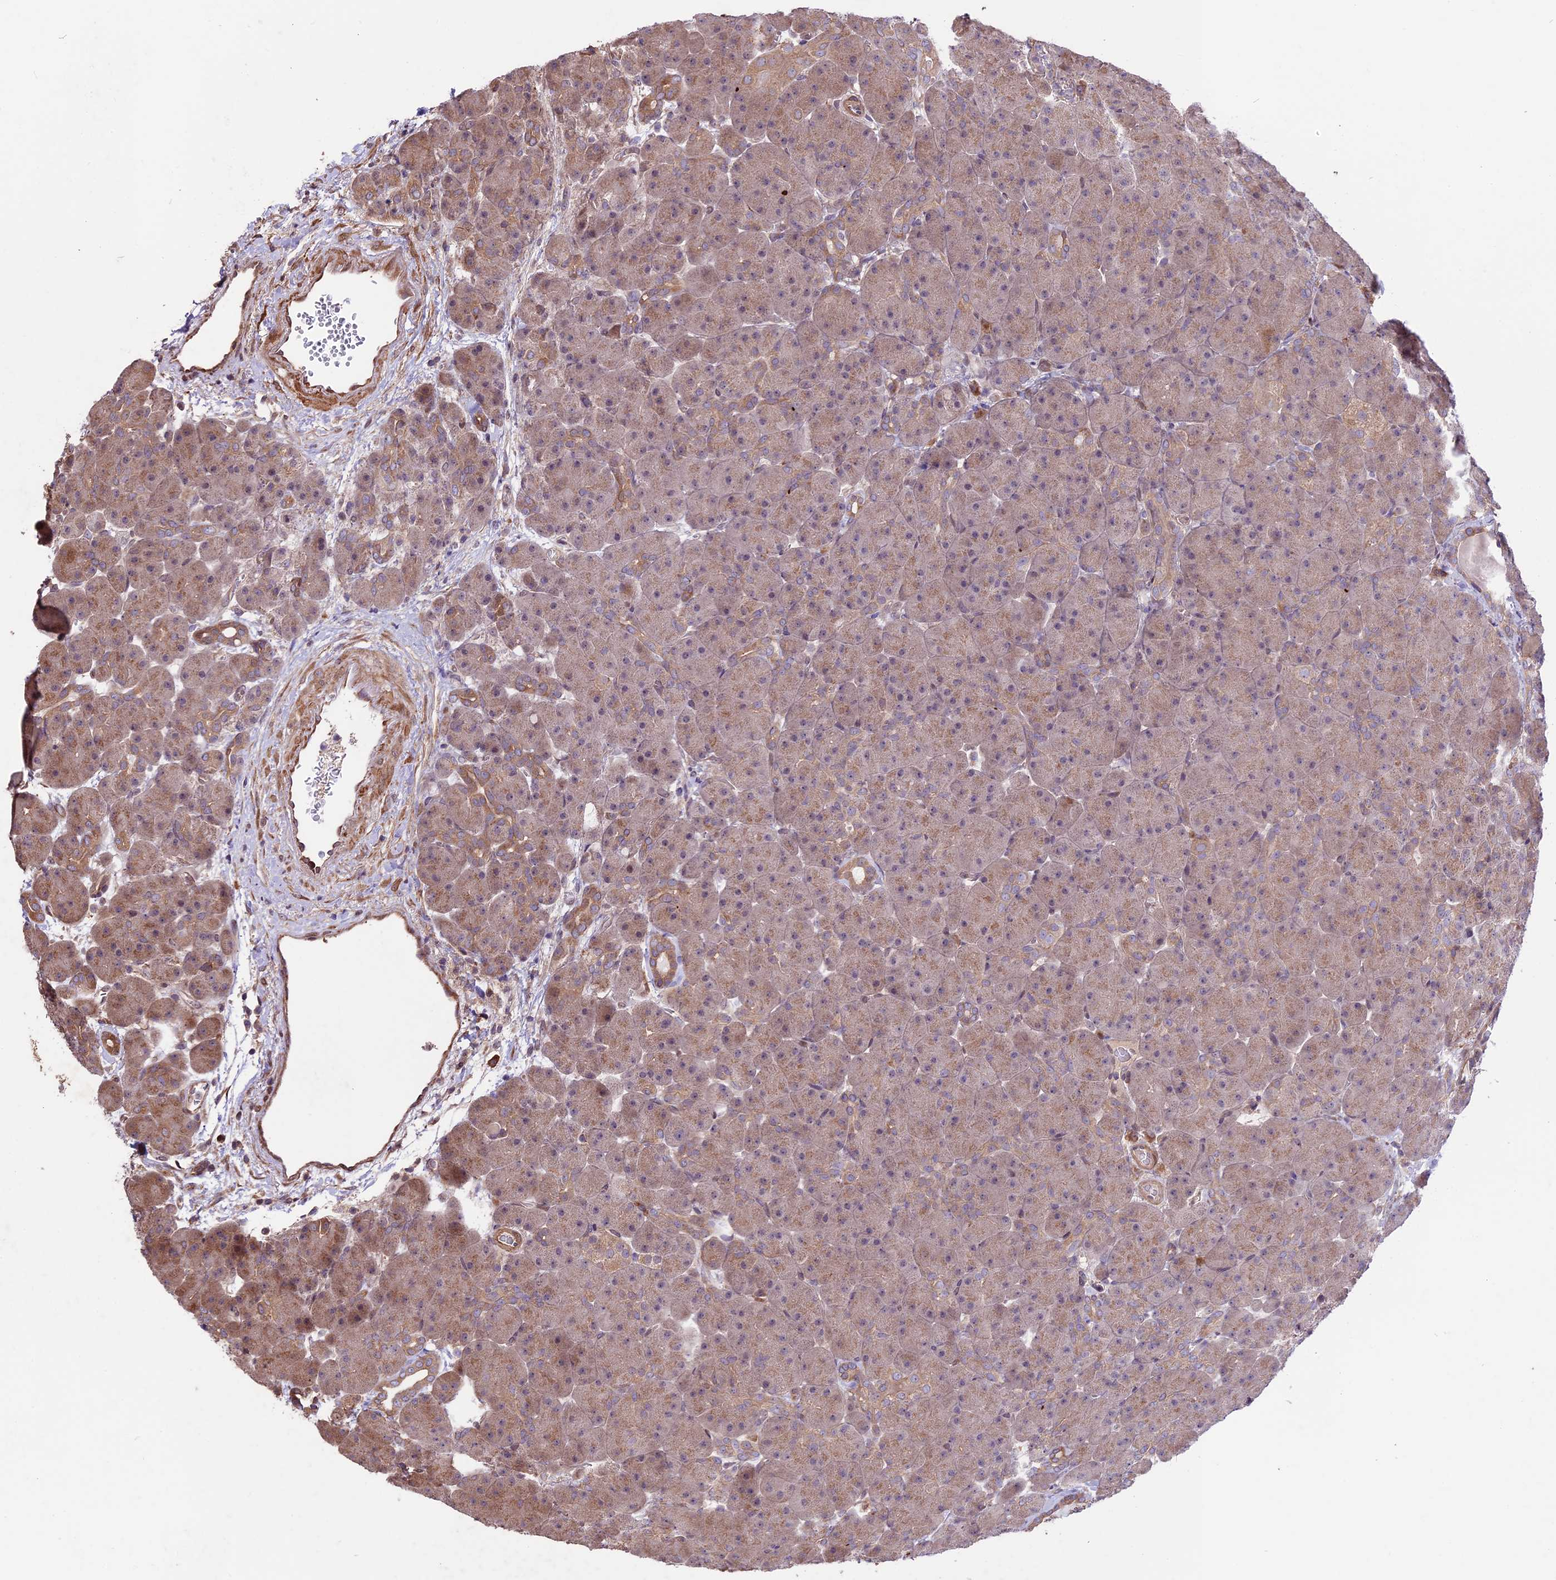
{"staining": {"intensity": "moderate", "quantity": ">75%", "location": "cytoplasmic/membranous"}, "tissue": "pancreas", "cell_type": "Exocrine glandular cells", "image_type": "normal", "snomed": [{"axis": "morphology", "description": "Normal tissue, NOS"}, {"axis": "topography", "description": "Pancreas"}], "caption": "An immunohistochemistry histopathology image of benign tissue is shown. Protein staining in brown shows moderate cytoplasmic/membranous positivity in pancreas within exocrine glandular cells. (brown staining indicates protein expression, while blue staining denotes nuclei).", "gene": "HDAC5", "patient": {"sex": "male", "age": 66}}